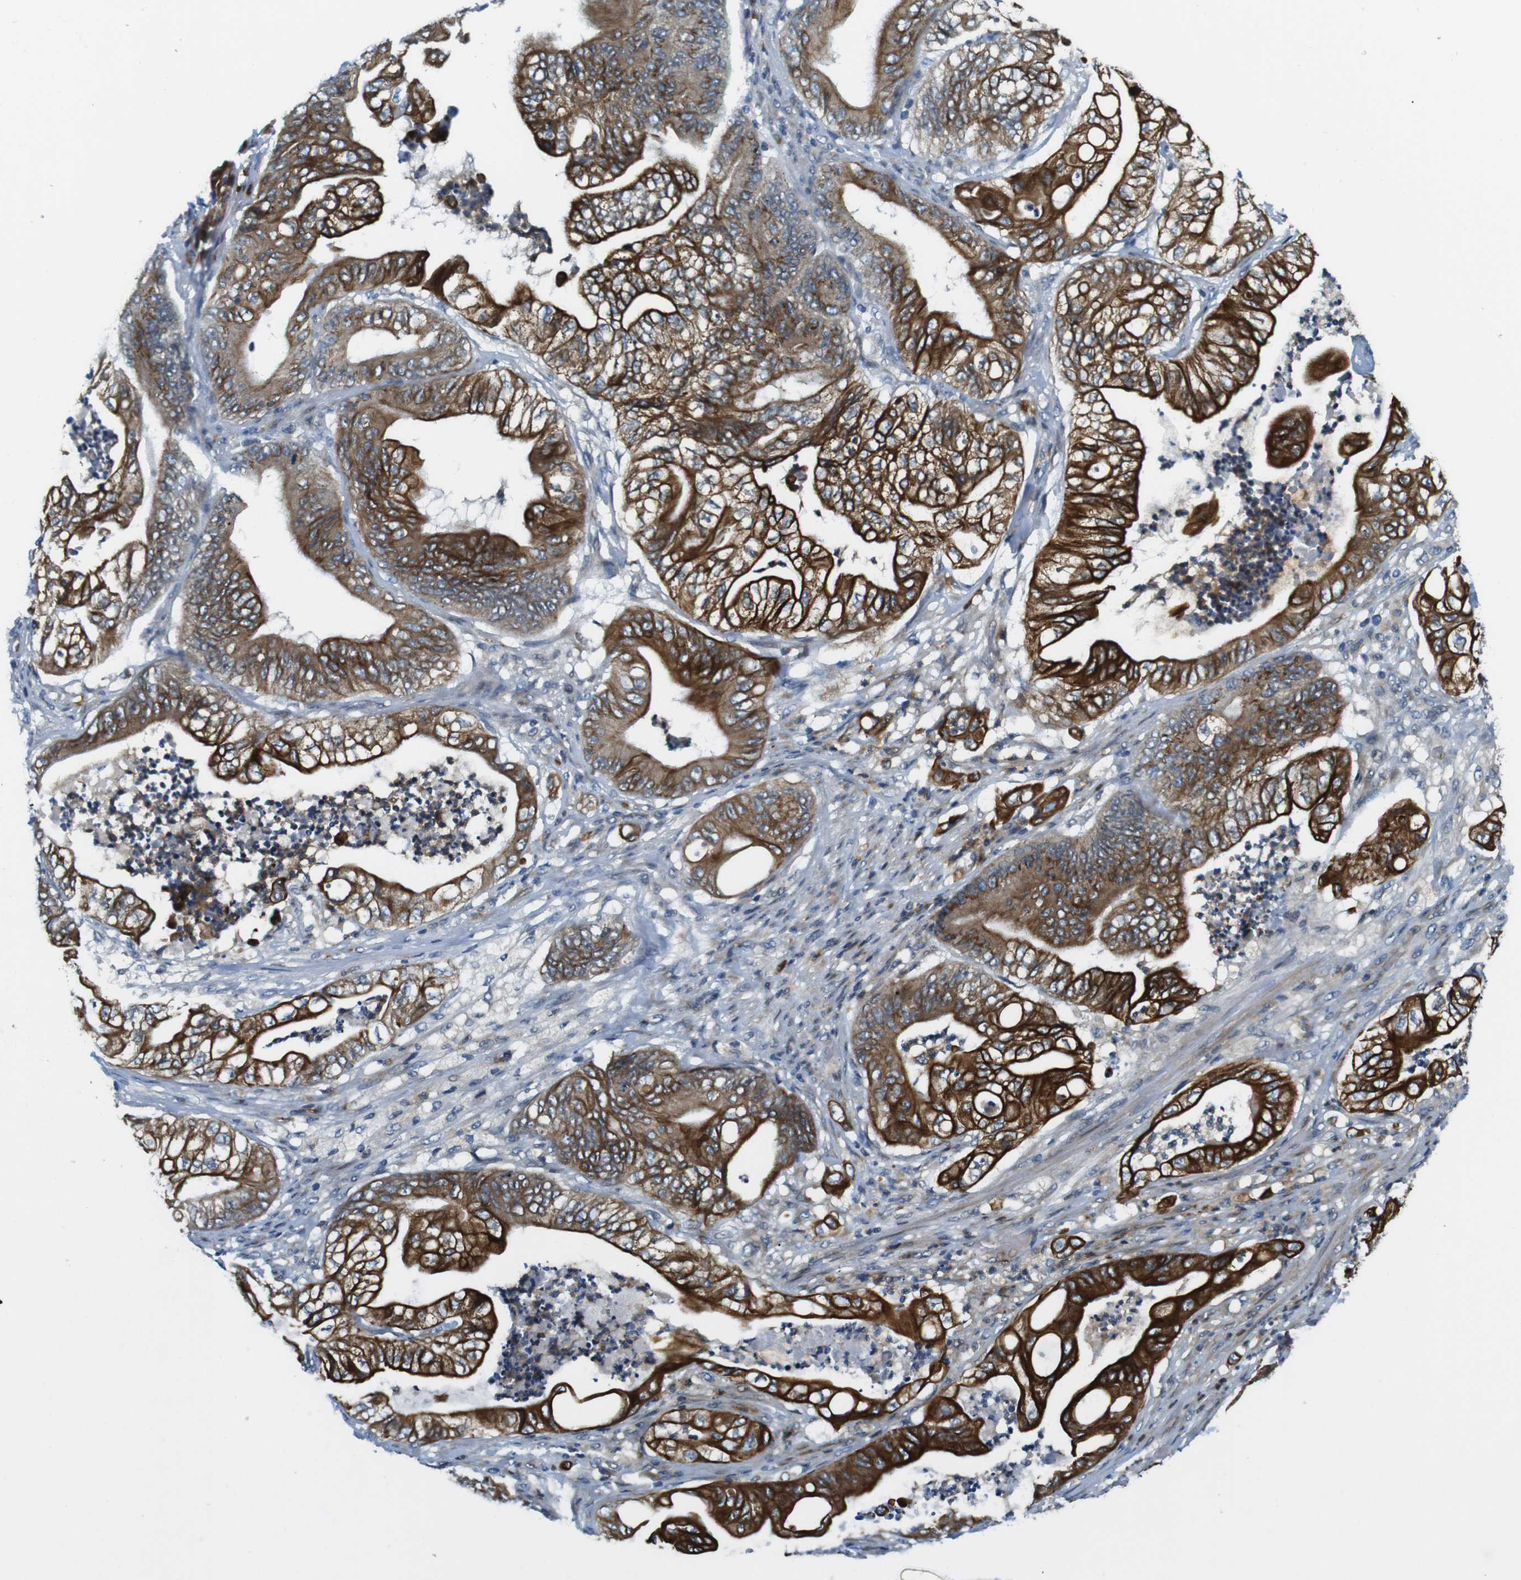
{"staining": {"intensity": "strong", "quantity": "25%-75%", "location": "cytoplasmic/membranous"}, "tissue": "stomach cancer", "cell_type": "Tumor cells", "image_type": "cancer", "snomed": [{"axis": "morphology", "description": "Adenocarcinoma, NOS"}, {"axis": "topography", "description": "Stomach"}], "caption": "The histopathology image reveals immunohistochemical staining of adenocarcinoma (stomach). There is strong cytoplasmic/membranous staining is identified in approximately 25%-75% of tumor cells. (Stains: DAB (3,3'-diaminobenzidine) in brown, nuclei in blue, Microscopy: brightfield microscopy at high magnification).", "gene": "ZDHHC3", "patient": {"sex": "female", "age": 73}}